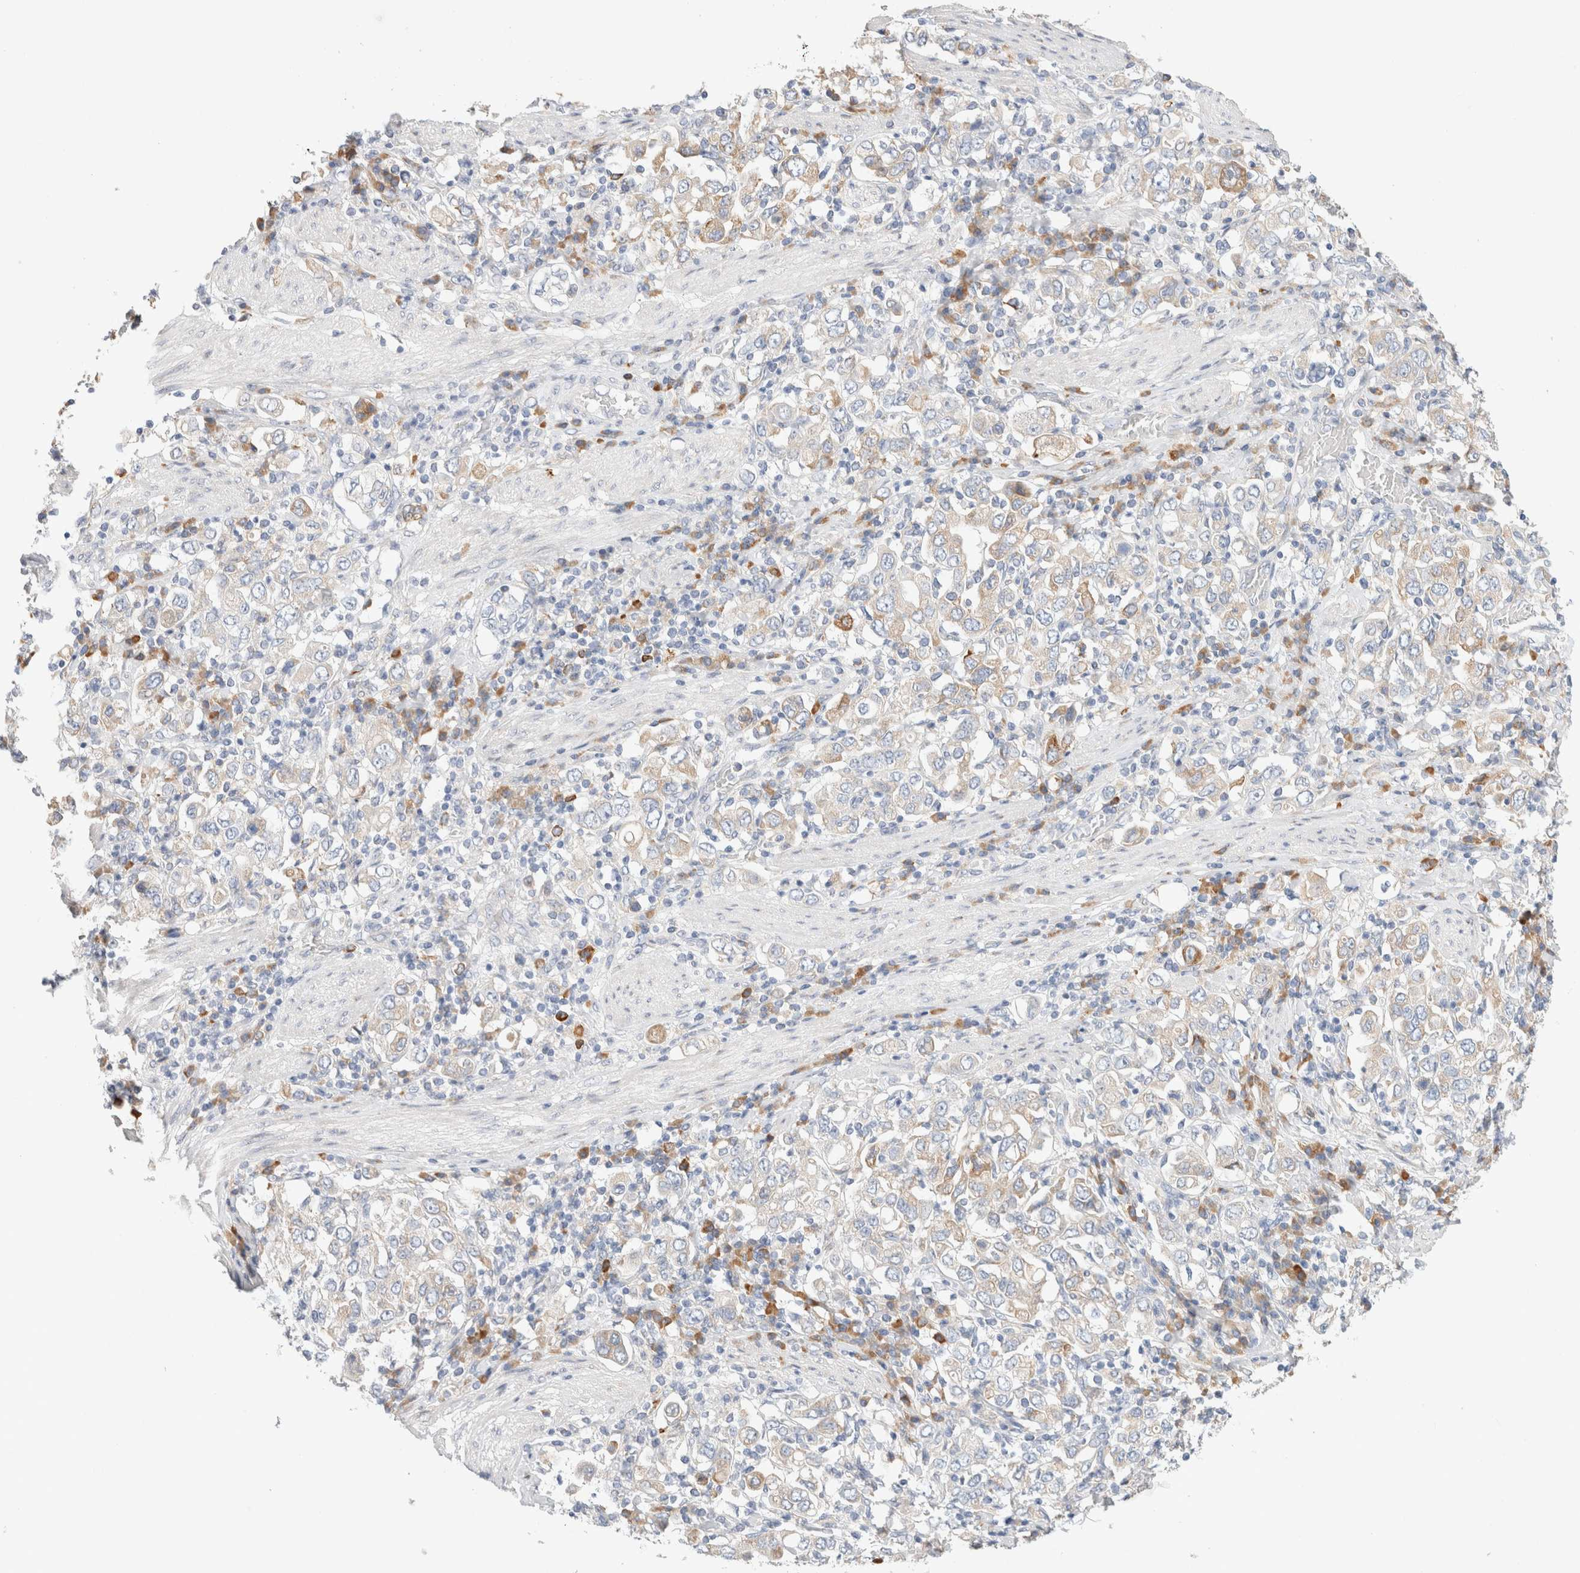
{"staining": {"intensity": "weak", "quantity": "<25%", "location": "cytoplasmic/membranous"}, "tissue": "stomach cancer", "cell_type": "Tumor cells", "image_type": "cancer", "snomed": [{"axis": "morphology", "description": "Adenocarcinoma, NOS"}, {"axis": "topography", "description": "Stomach, upper"}], "caption": "An immunohistochemistry image of stomach cancer (adenocarcinoma) is shown. There is no staining in tumor cells of stomach cancer (adenocarcinoma).", "gene": "CSK", "patient": {"sex": "male", "age": 62}}